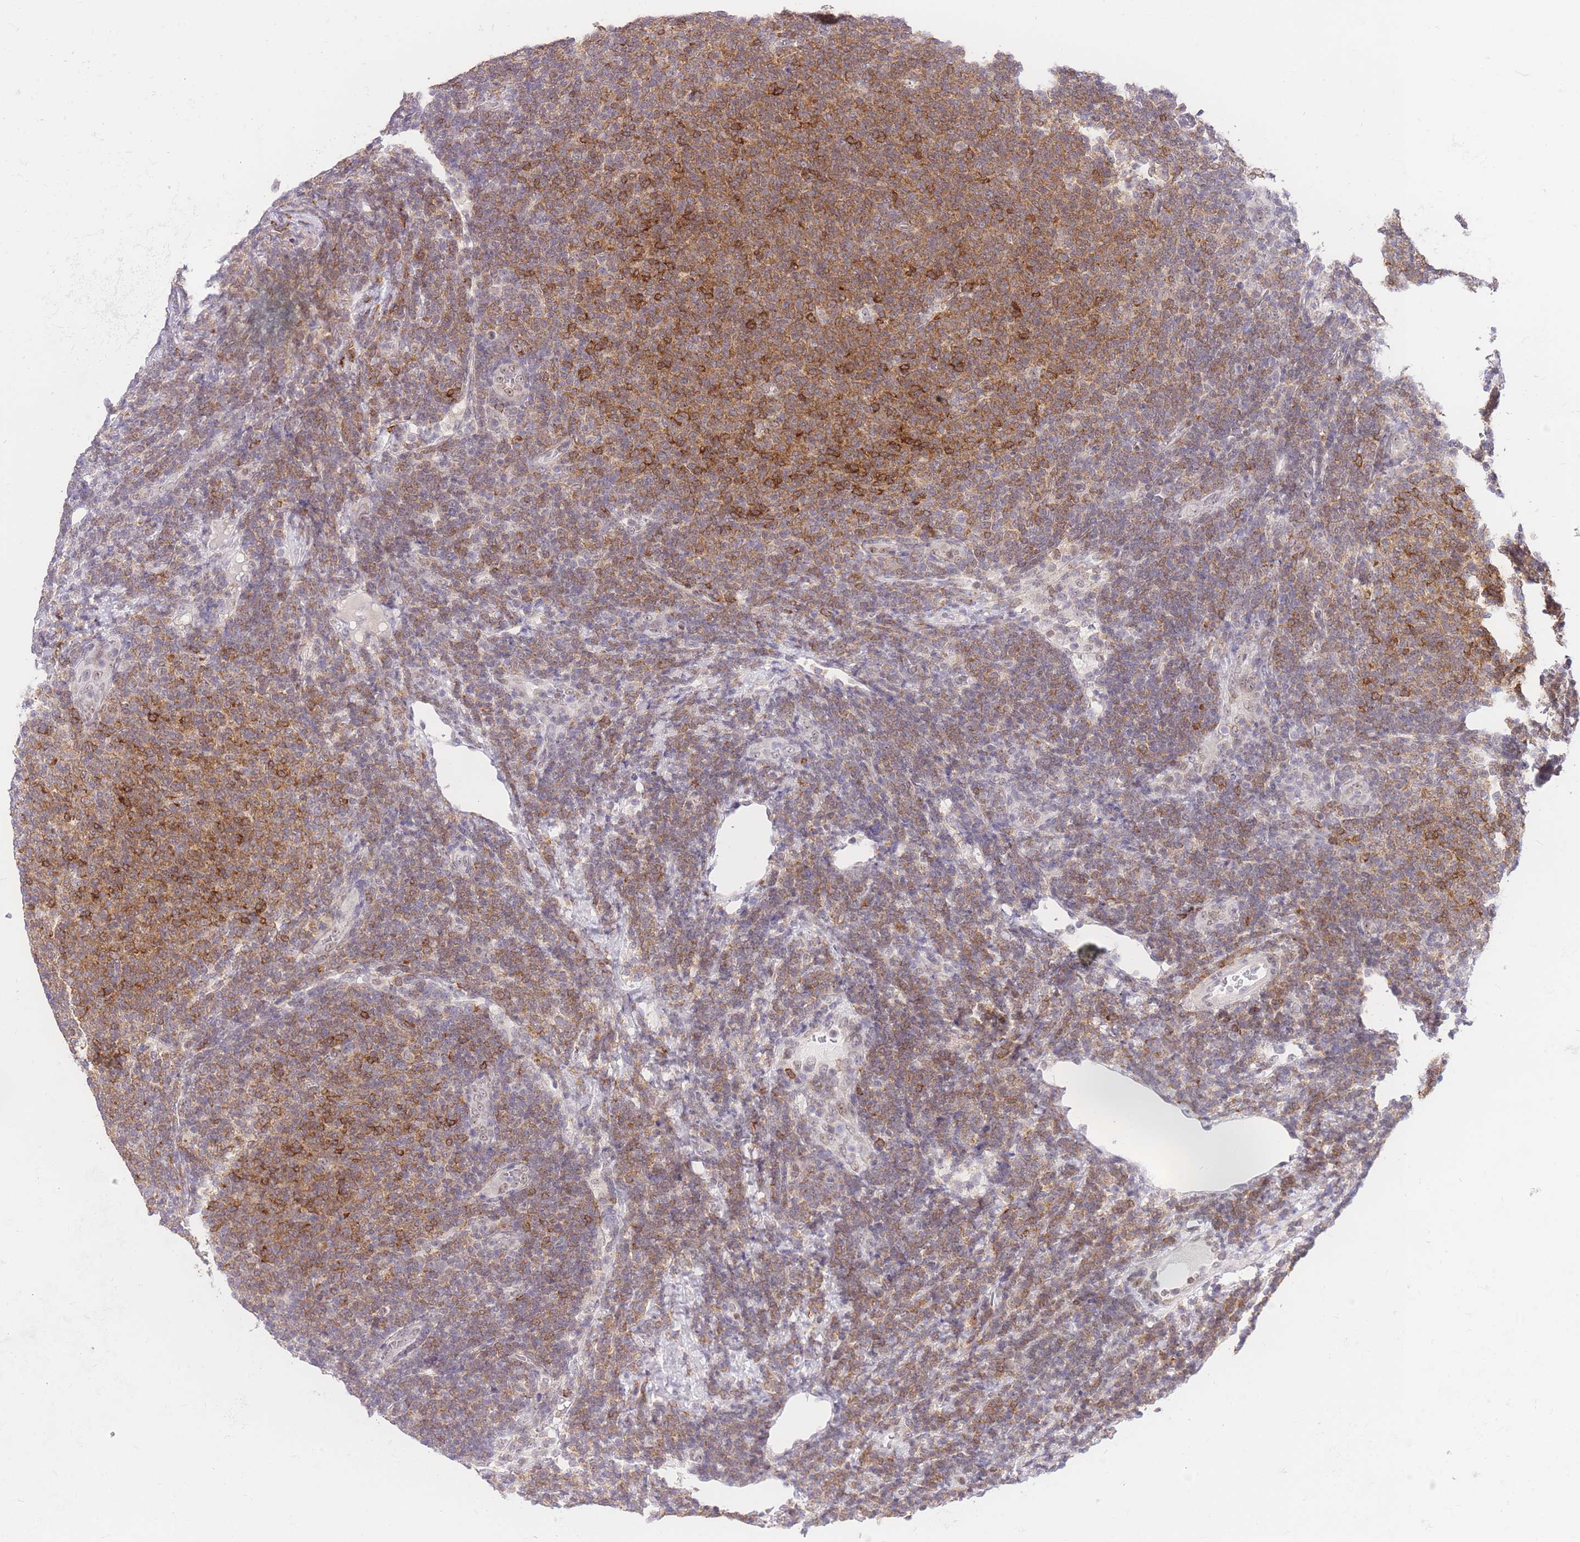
{"staining": {"intensity": "moderate", "quantity": "25%-75%", "location": "cytoplasmic/membranous"}, "tissue": "lymphoma", "cell_type": "Tumor cells", "image_type": "cancer", "snomed": [{"axis": "morphology", "description": "Malignant lymphoma, non-Hodgkin's type, Low grade"}, {"axis": "topography", "description": "Lymph node"}], "caption": "The histopathology image shows a brown stain indicating the presence of a protein in the cytoplasmic/membranous of tumor cells in lymphoma.", "gene": "STK39", "patient": {"sex": "male", "age": 66}}